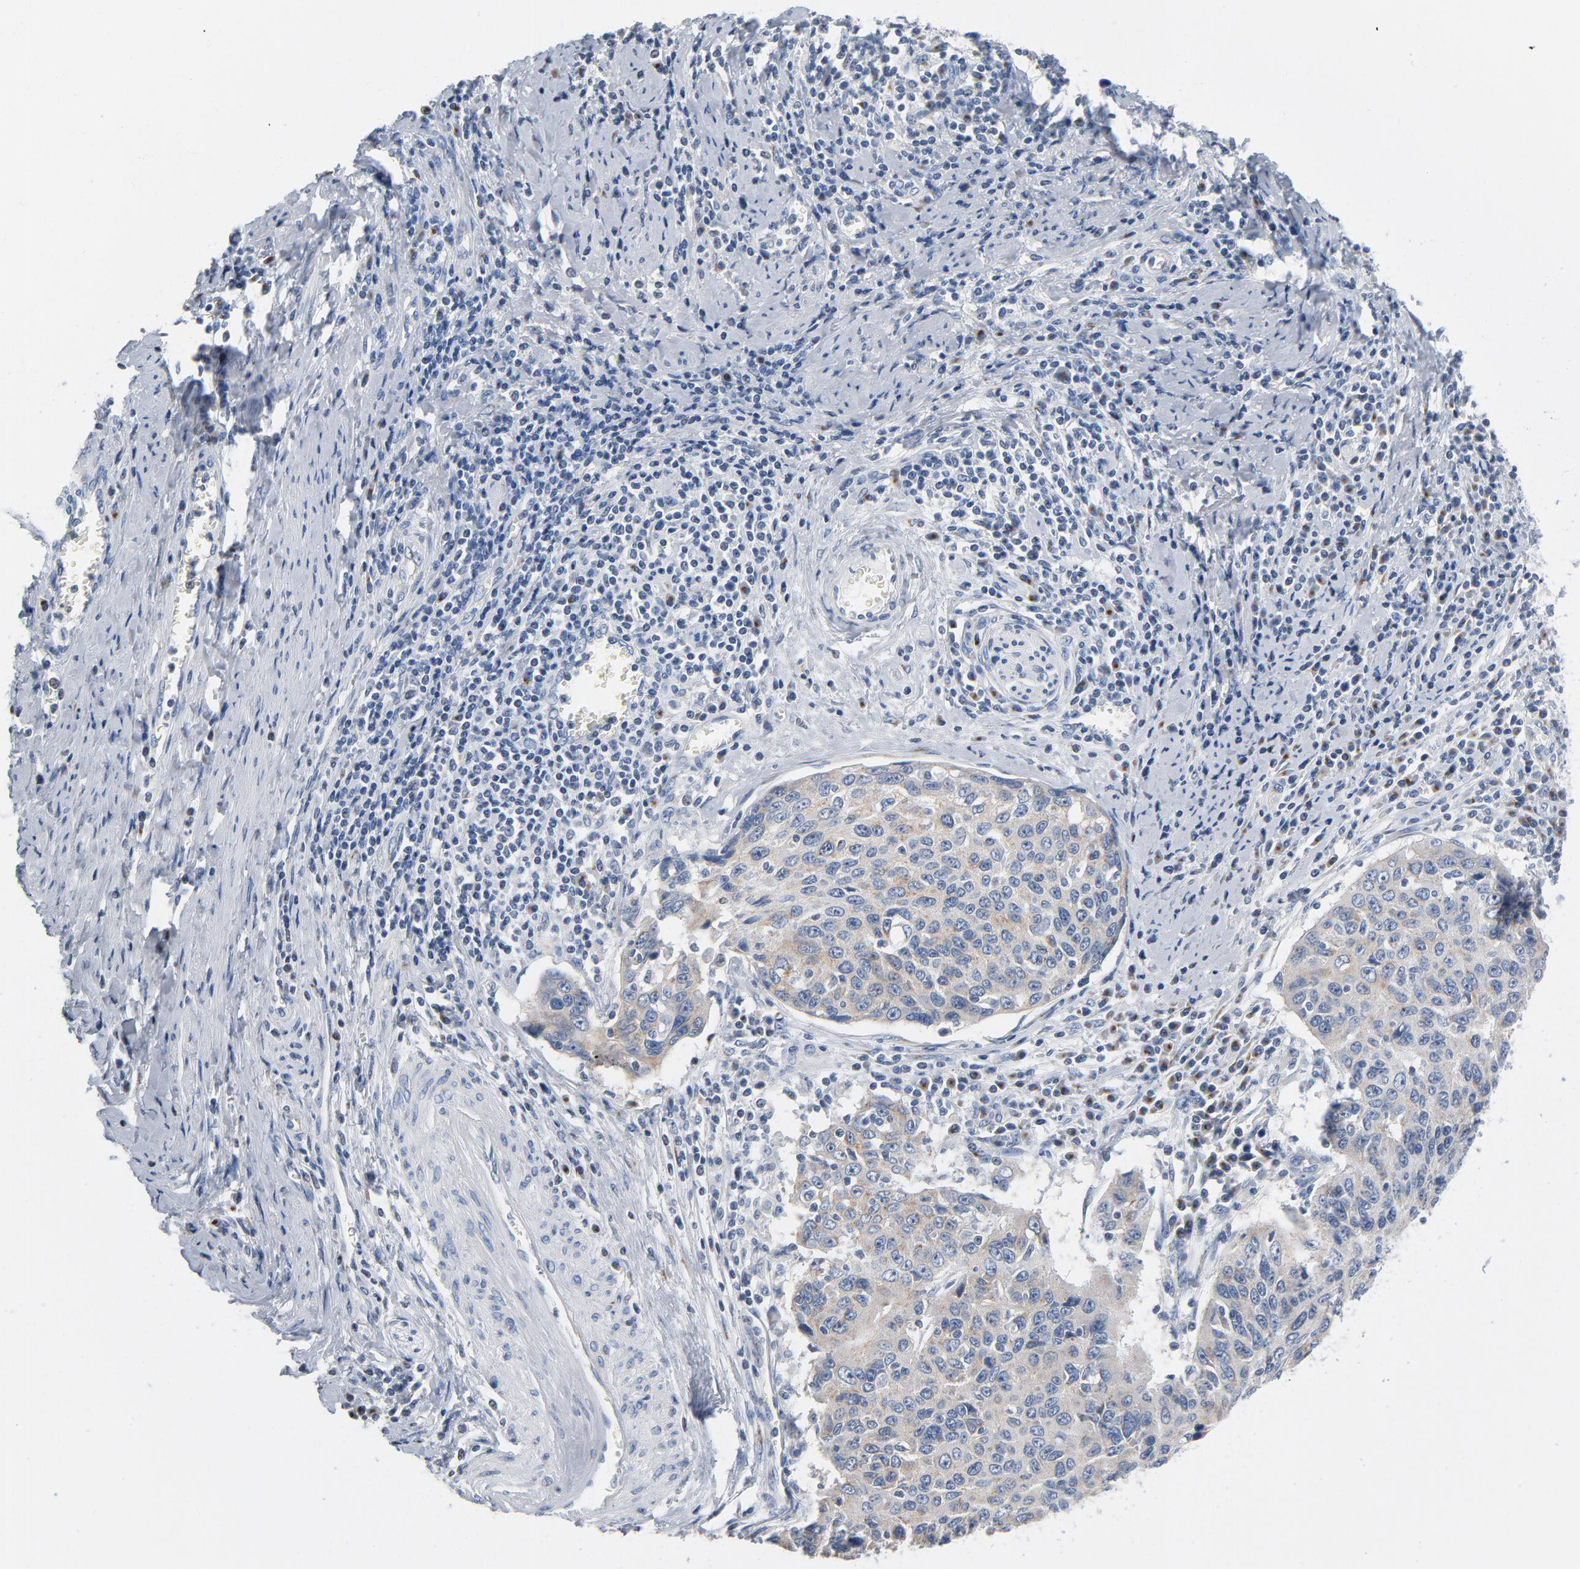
{"staining": {"intensity": "moderate", "quantity": "25%-75%", "location": "cytoplasmic/membranous"}, "tissue": "cervical cancer", "cell_type": "Tumor cells", "image_type": "cancer", "snomed": [{"axis": "morphology", "description": "Squamous cell carcinoma, NOS"}, {"axis": "topography", "description": "Cervix"}], "caption": "This is a histology image of immunohistochemistry staining of cervical cancer (squamous cell carcinoma), which shows moderate positivity in the cytoplasmic/membranous of tumor cells.", "gene": "YIPF6", "patient": {"sex": "female", "age": 53}}